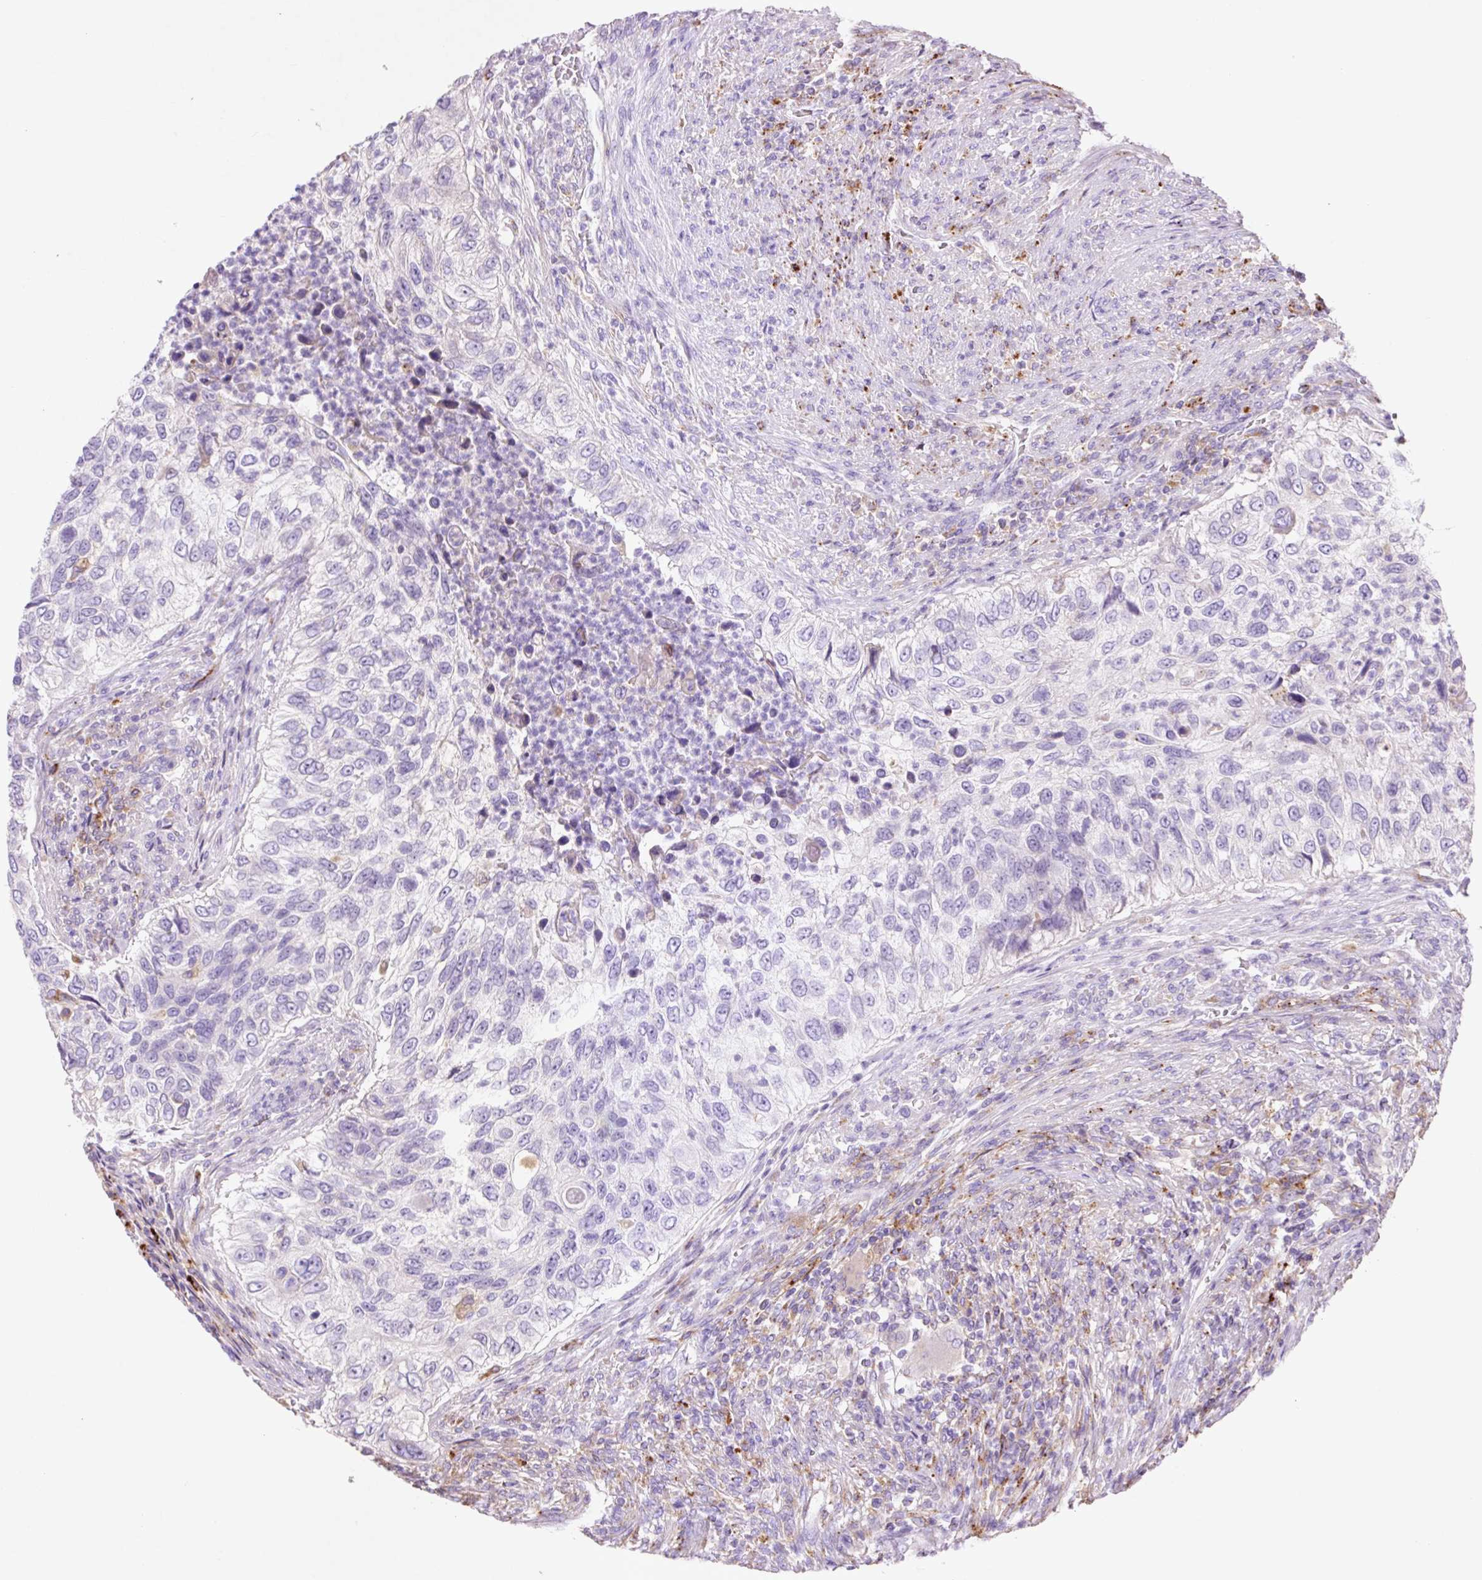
{"staining": {"intensity": "negative", "quantity": "none", "location": "none"}, "tissue": "urothelial cancer", "cell_type": "Tumor cells", "image_type": "cancer", "snomed": [{"axis": "morphology", "description": "Urothelial carcinoma, High grade"}, {"axis": "topography", "description": "Urinary bladder"}], "caption": "Immunohistochemistry micrograph of human urothelial cancer stained for a protein (brown), which demonstrates no staining in tumor cells.", "gene": "HEXA", "patient": {"sex": "female", "age": 60}}